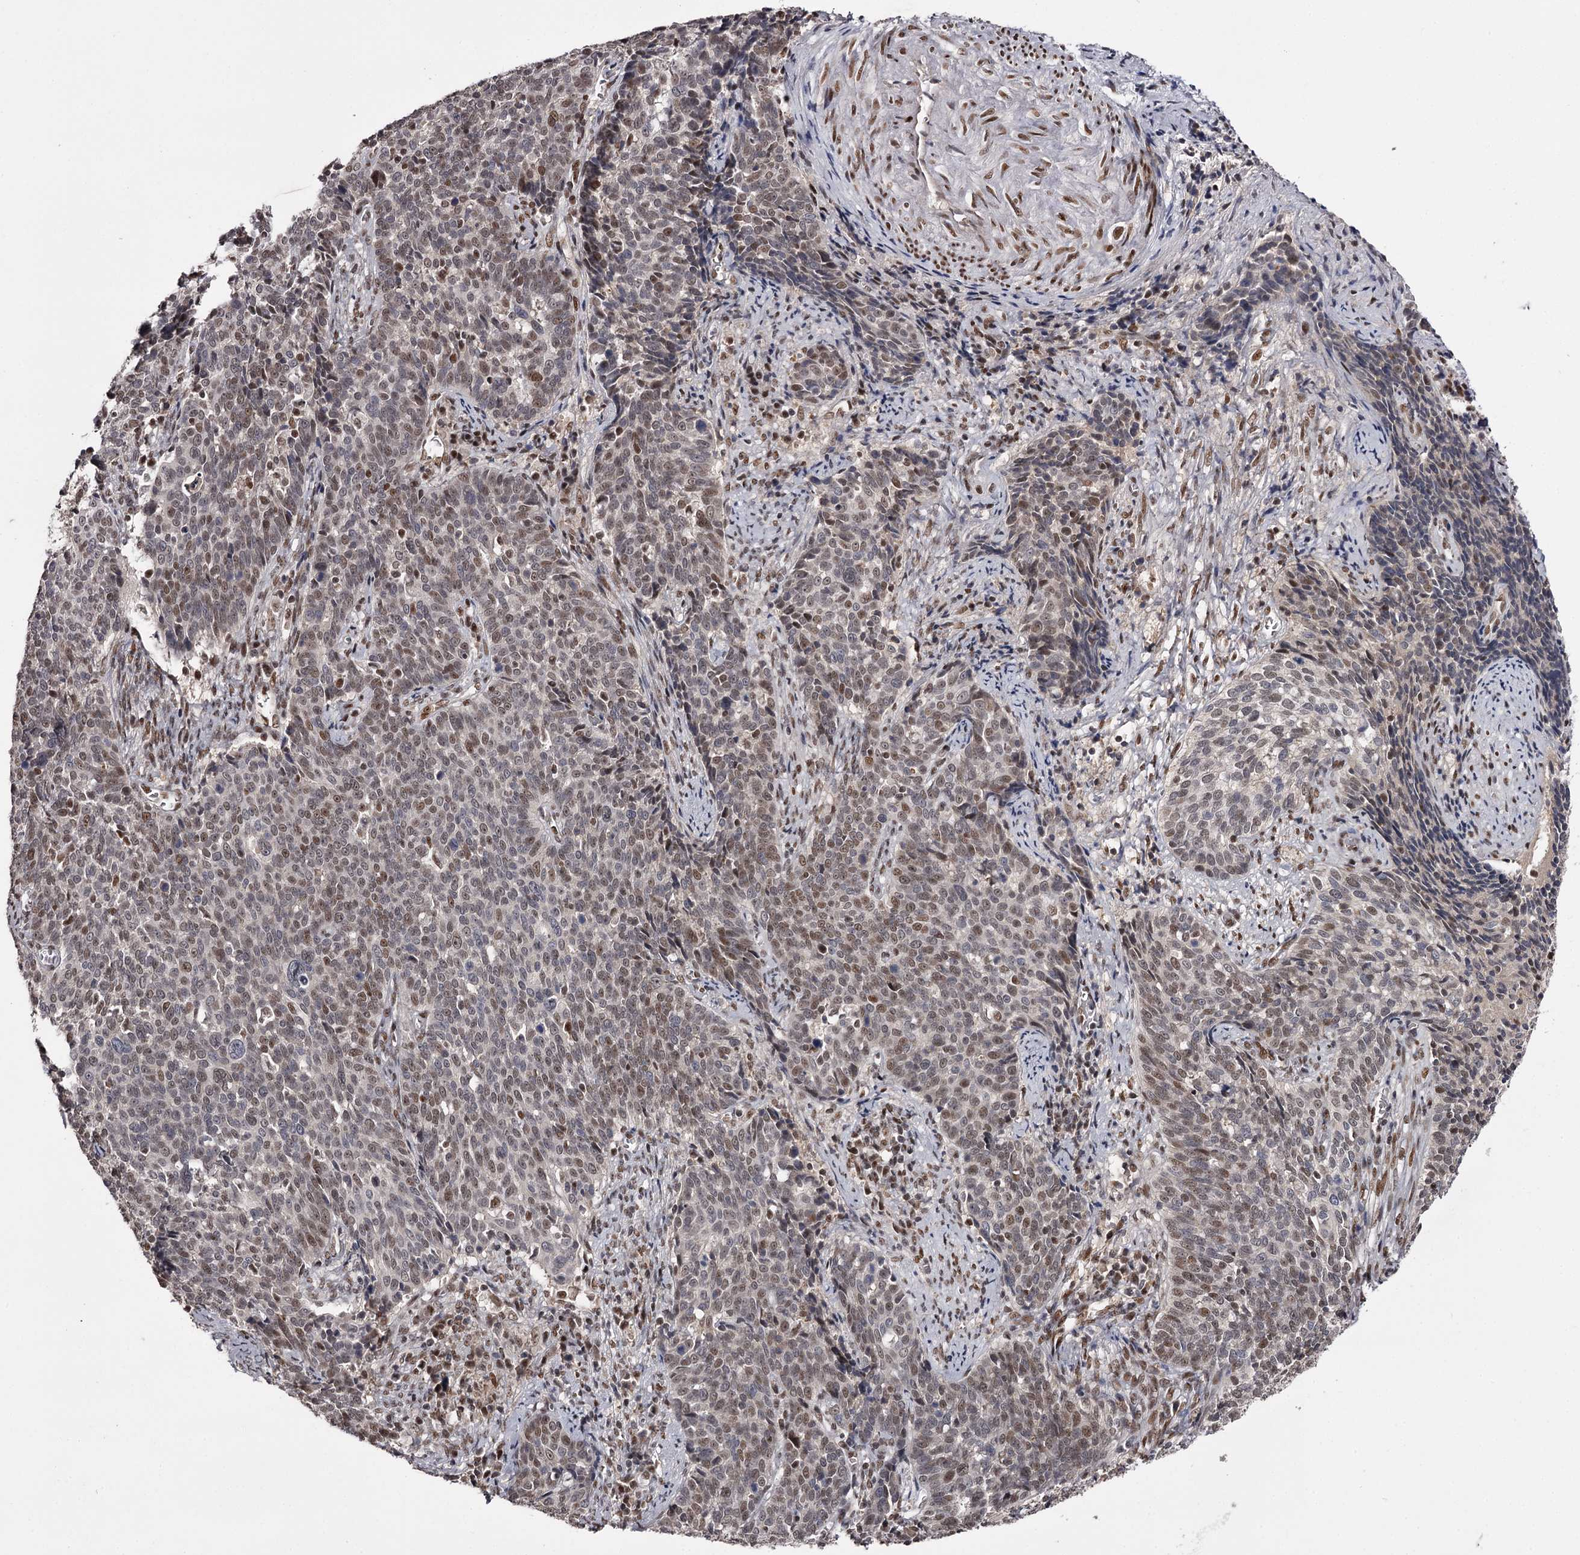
{"staining": {"intensity": "moderate", "quantity": ">75%", "location": "nuclear"}, "tissue": "cervical cancer", "cell_type": "Tumor cells", "image_type": "cancer", "snomed": [{"axis": "morphology", "description": "Squamous cell carcinoma, NOS"}, {"axis": "topography", "description": "Cervix"}], "caption": "Cervical cancer (squamous cell carcinoma) stained with IHC reveals moderate nuclear staining in about >75% of tumor cells.", "gene": "TTC33", "patient": {"sex": "female", "age": 39}}